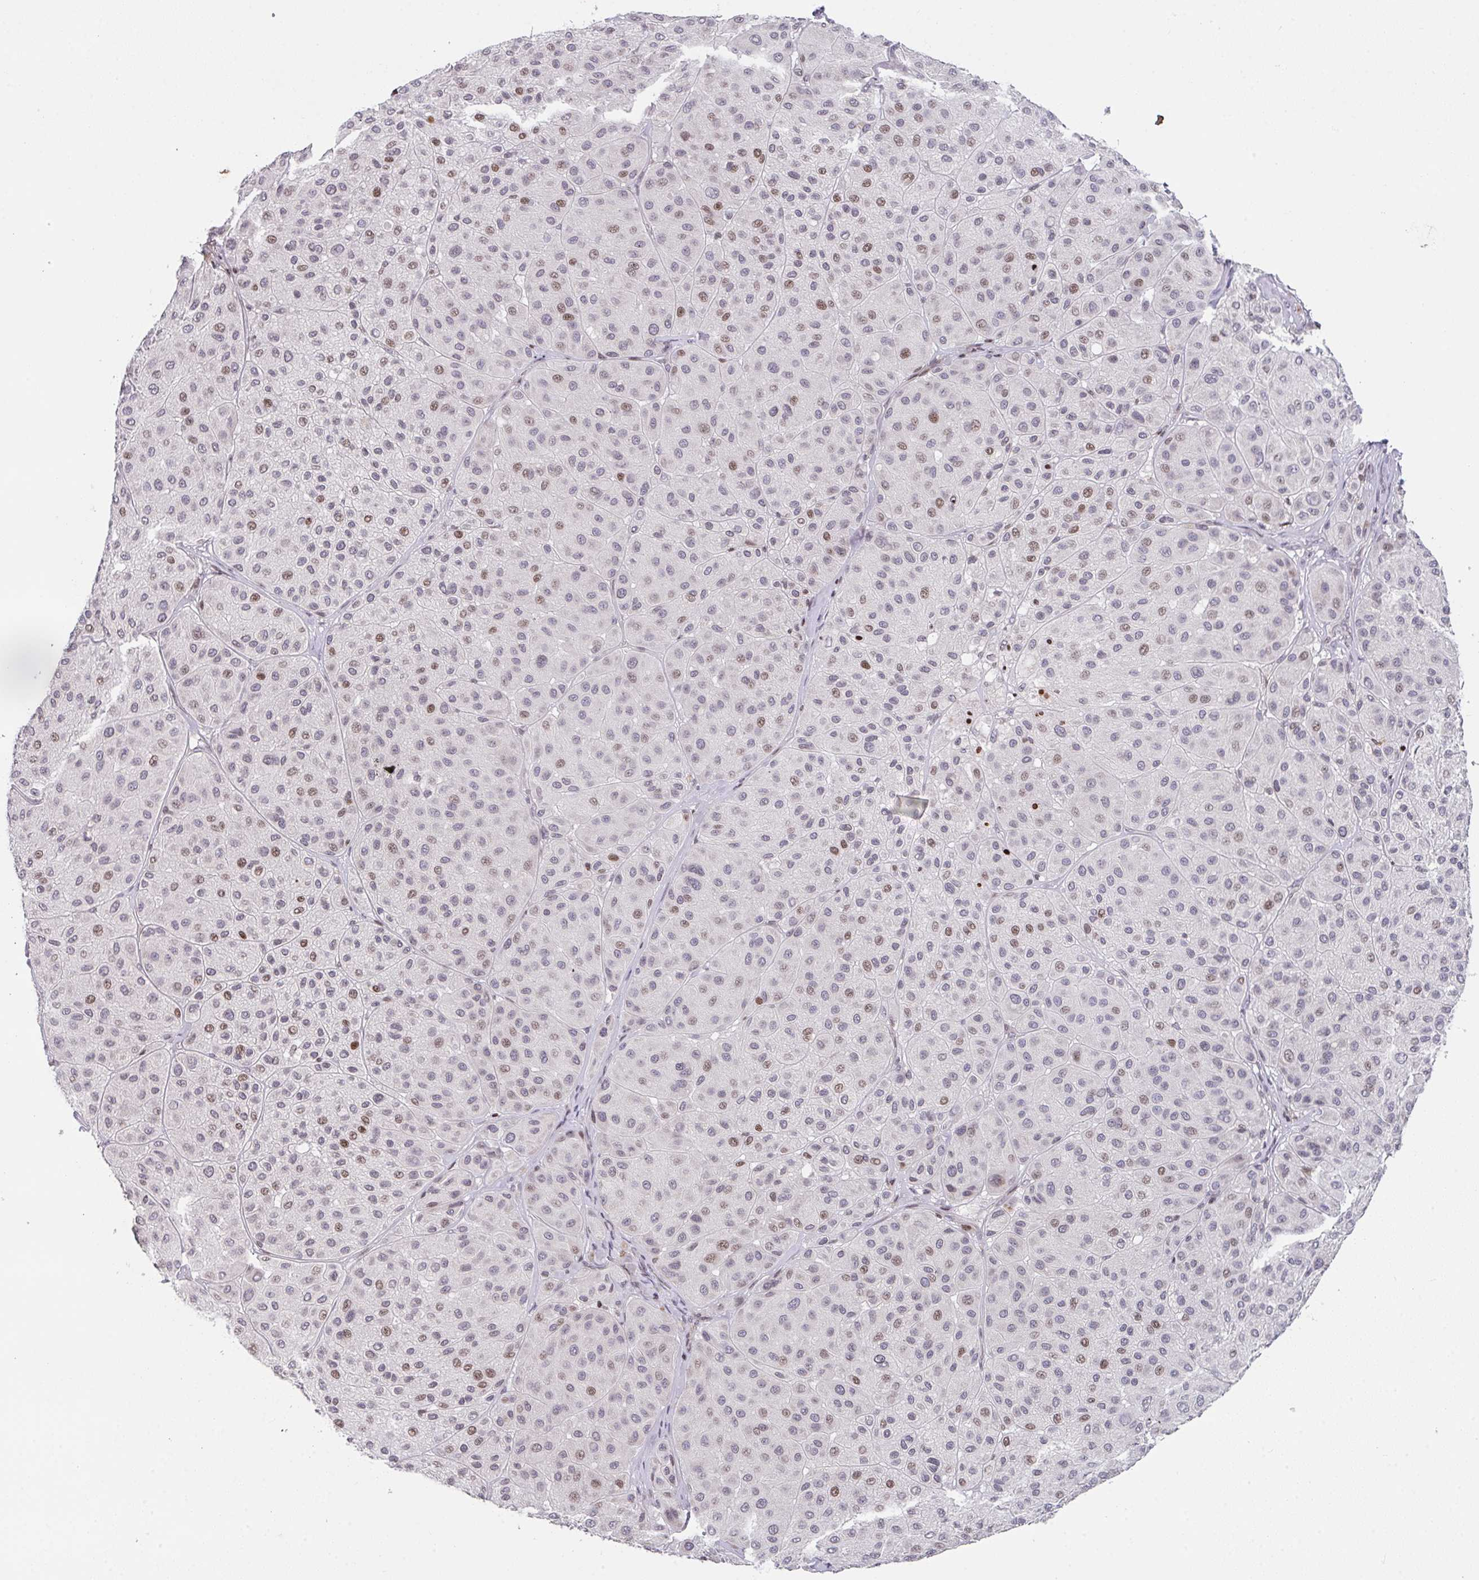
{"staining": {"intensity": "moderate", "quantity": "<25%", "location": "nuclear"}, "tissue": "melanoma", "cell_type": "Tumor cells", "image_type": "cancer", "snomed": [{"axis": "morphology", "description": "Malignant melanoma, Metastatic site"}, {"axis": "topography", "description": "Smooth muscle"}], "caption": "An image showing moderate nuclear staining in about <25% of tumor cells in malignant melanoma (metastatic site), as visualized by brown immunohistochemical staining.", "gene": "PCDHB8", "patient": {"sex": "male", "age": 41}}